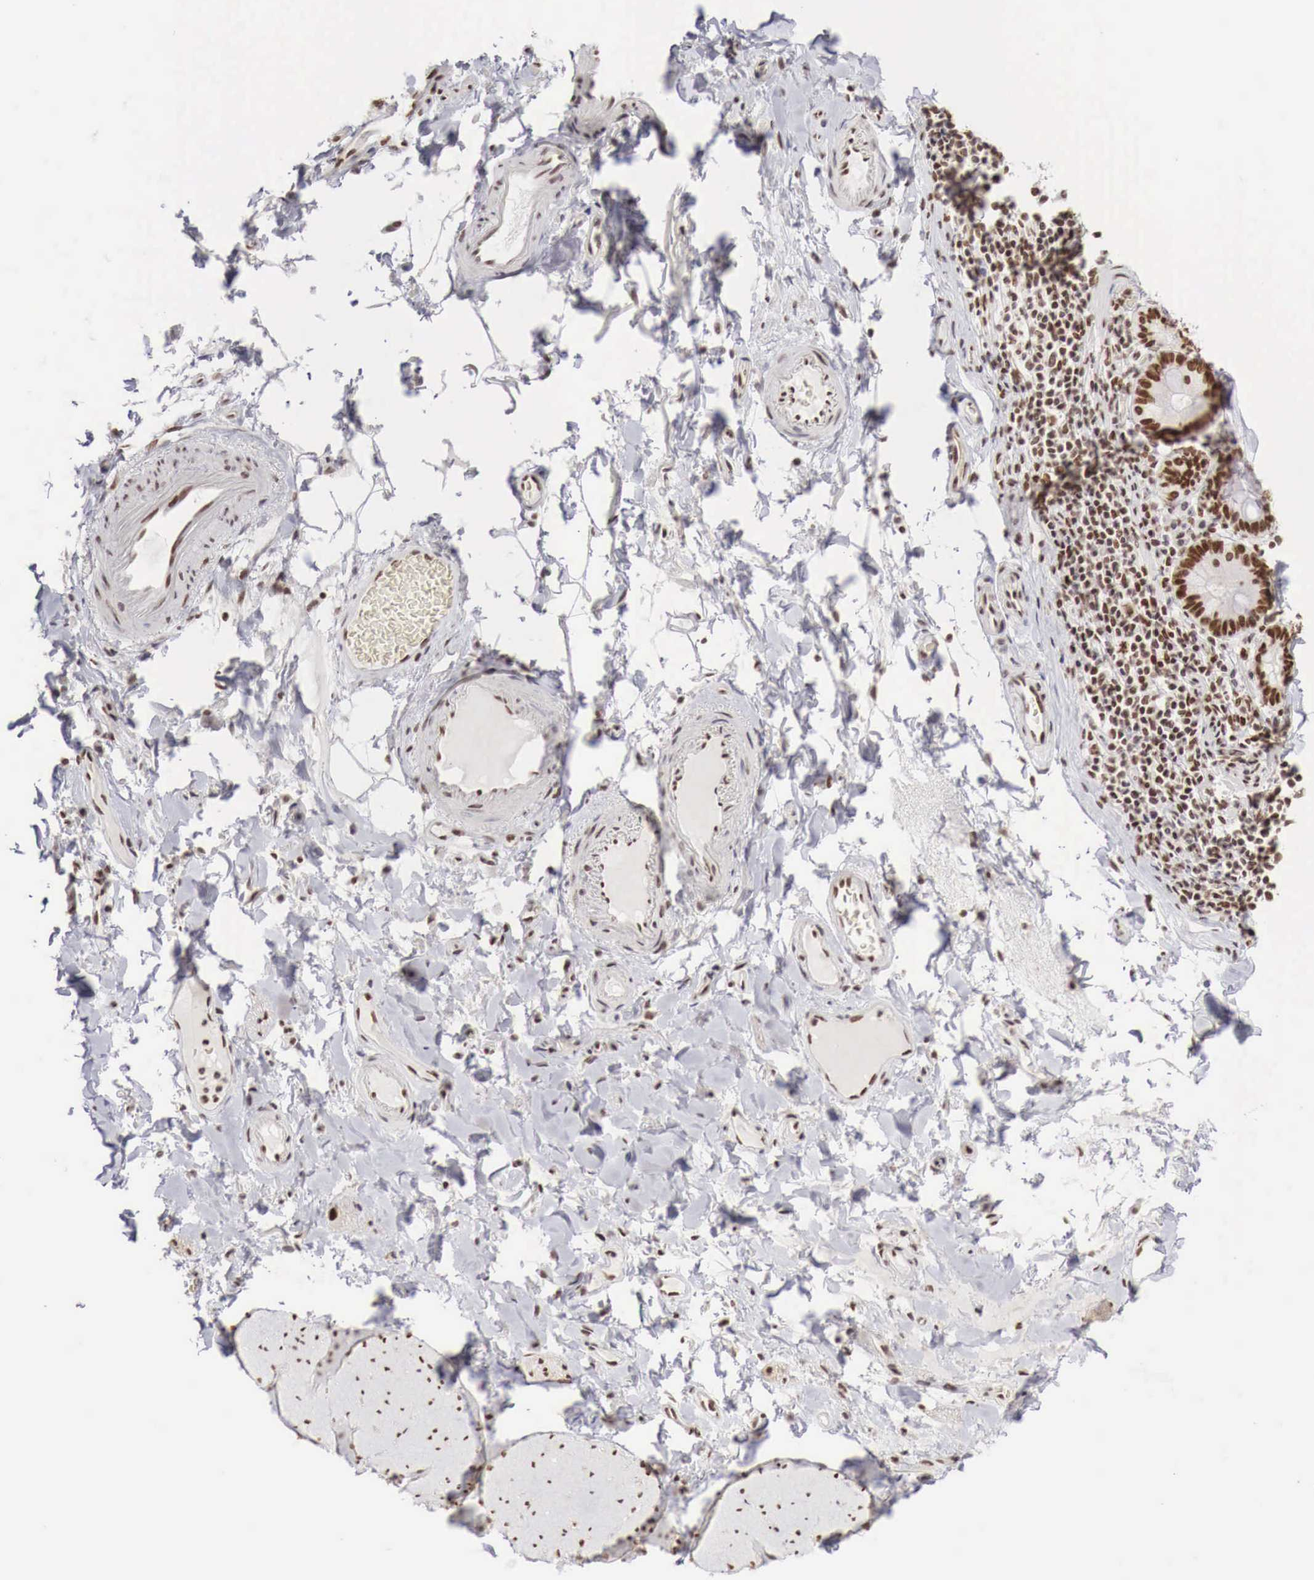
{"staining": {"intensity": "moderate", "quantity": ">75%", "location": "nuclear"}, "tissue": "adipose tissue", "cell_type": "Adipocytes", "image_type": "normal", "snomed": [{"axis": "morphology", "description": "Normal tissue, NOS"}, {"axis": "topography", "description": "Duodenum"}], "caption": "IHC photomicrograph of unremarkable adipose tissue: adipose tissue stained using immunohistochemistry (IHC) exhibits medium levels of moderate protein expression localized specifically in the nuclear of adipocytes, appearing as a nuclear brown color.", "gene": "PHF14", "patient": {"sex": "male", "age": 63}}